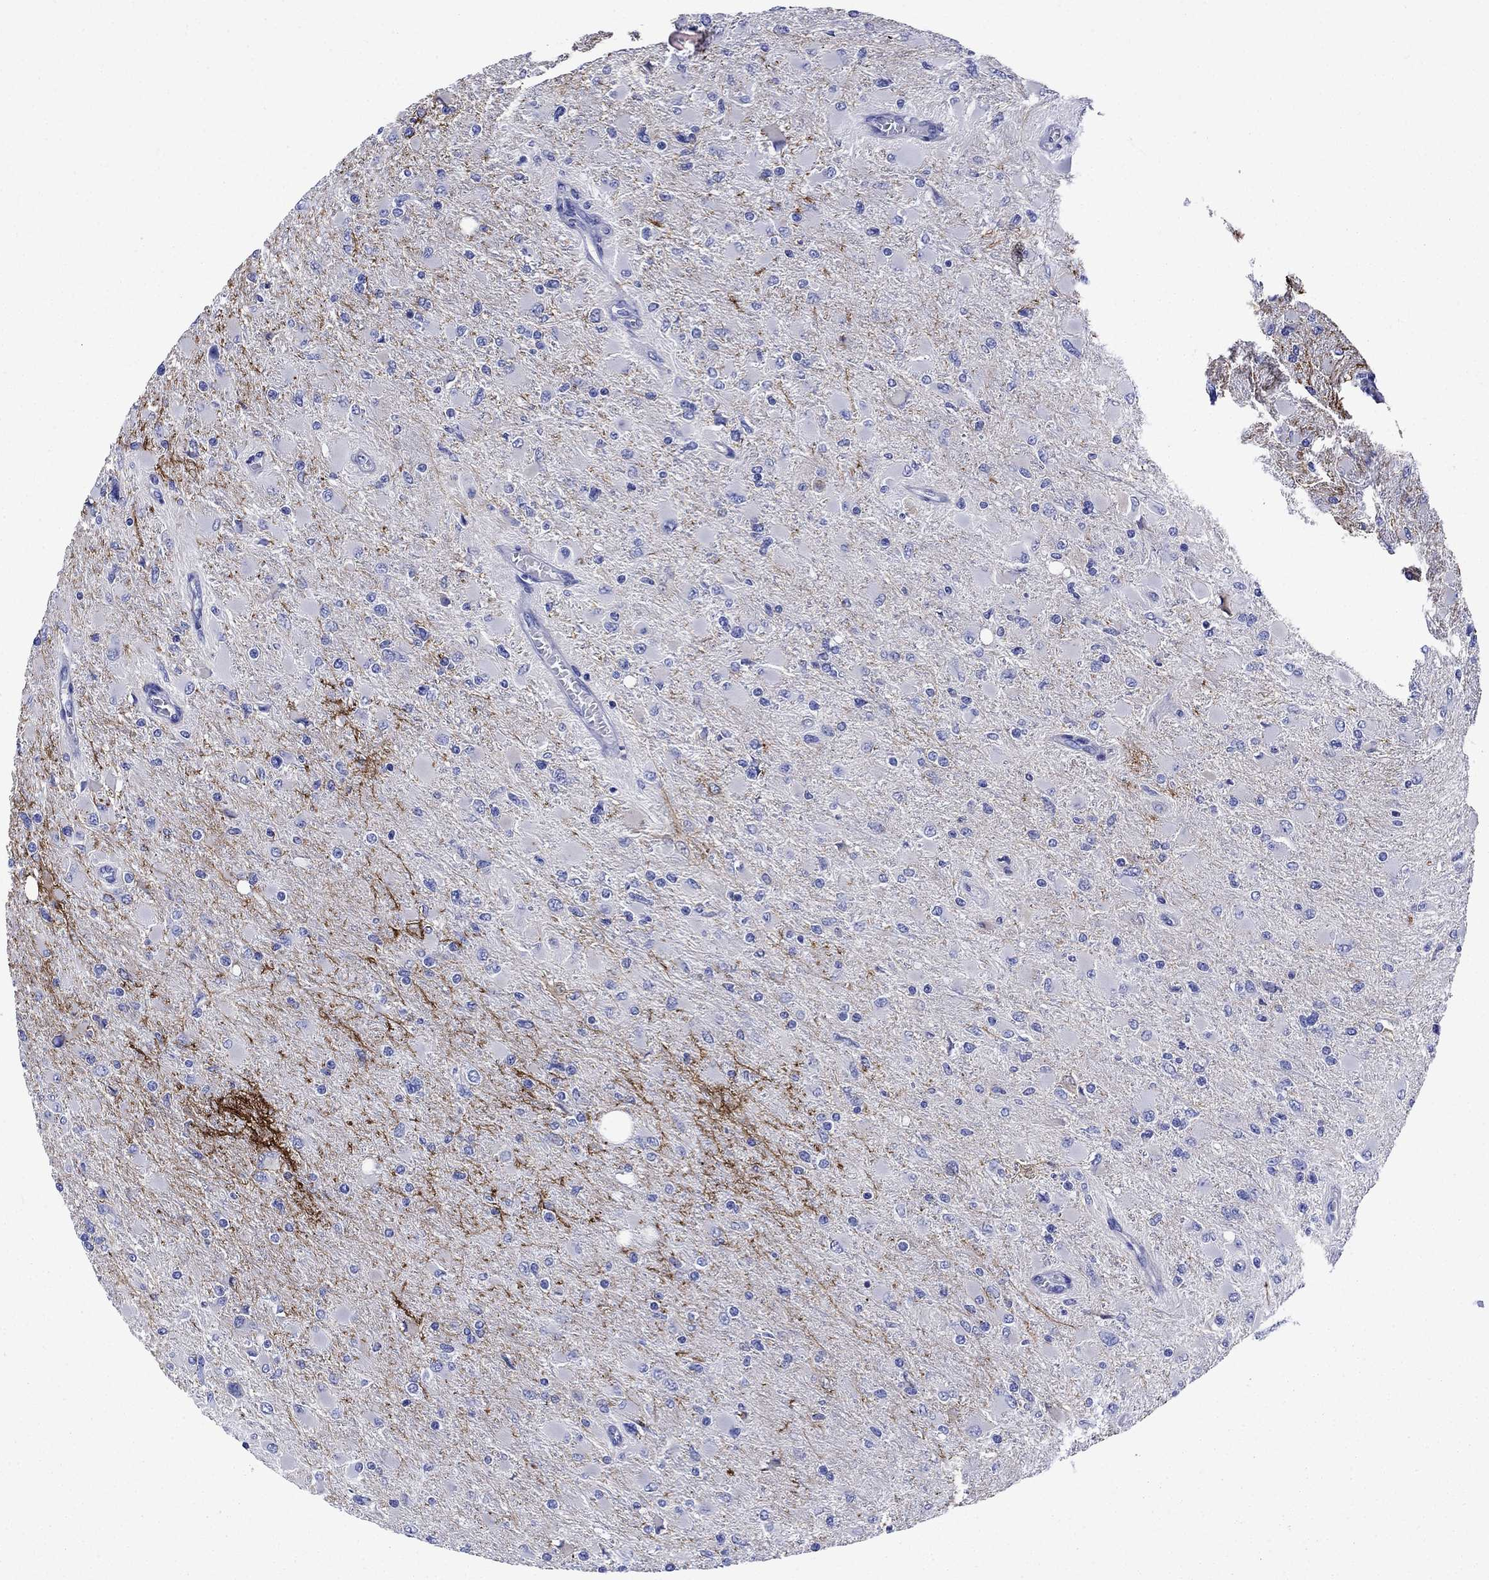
{"staining": {"intensity": "negative", "quantity": "none", "location": "none"}, "tissue": "glioma", "cell_type": "Tumor cells", "image_type": "cancer", "snomed": [{"axis": "morphology", "description": "Glioma, malignant, High grade"}, {"axis": "topography", "description": "Cerebral cortex"}], "caption": "Histopathology image shows no protein positivity in tumor cells of malignant glioma (high-grade) tissue.", "gene": "SLC1A2", "patient": {"sex": "female", "age": 36}}